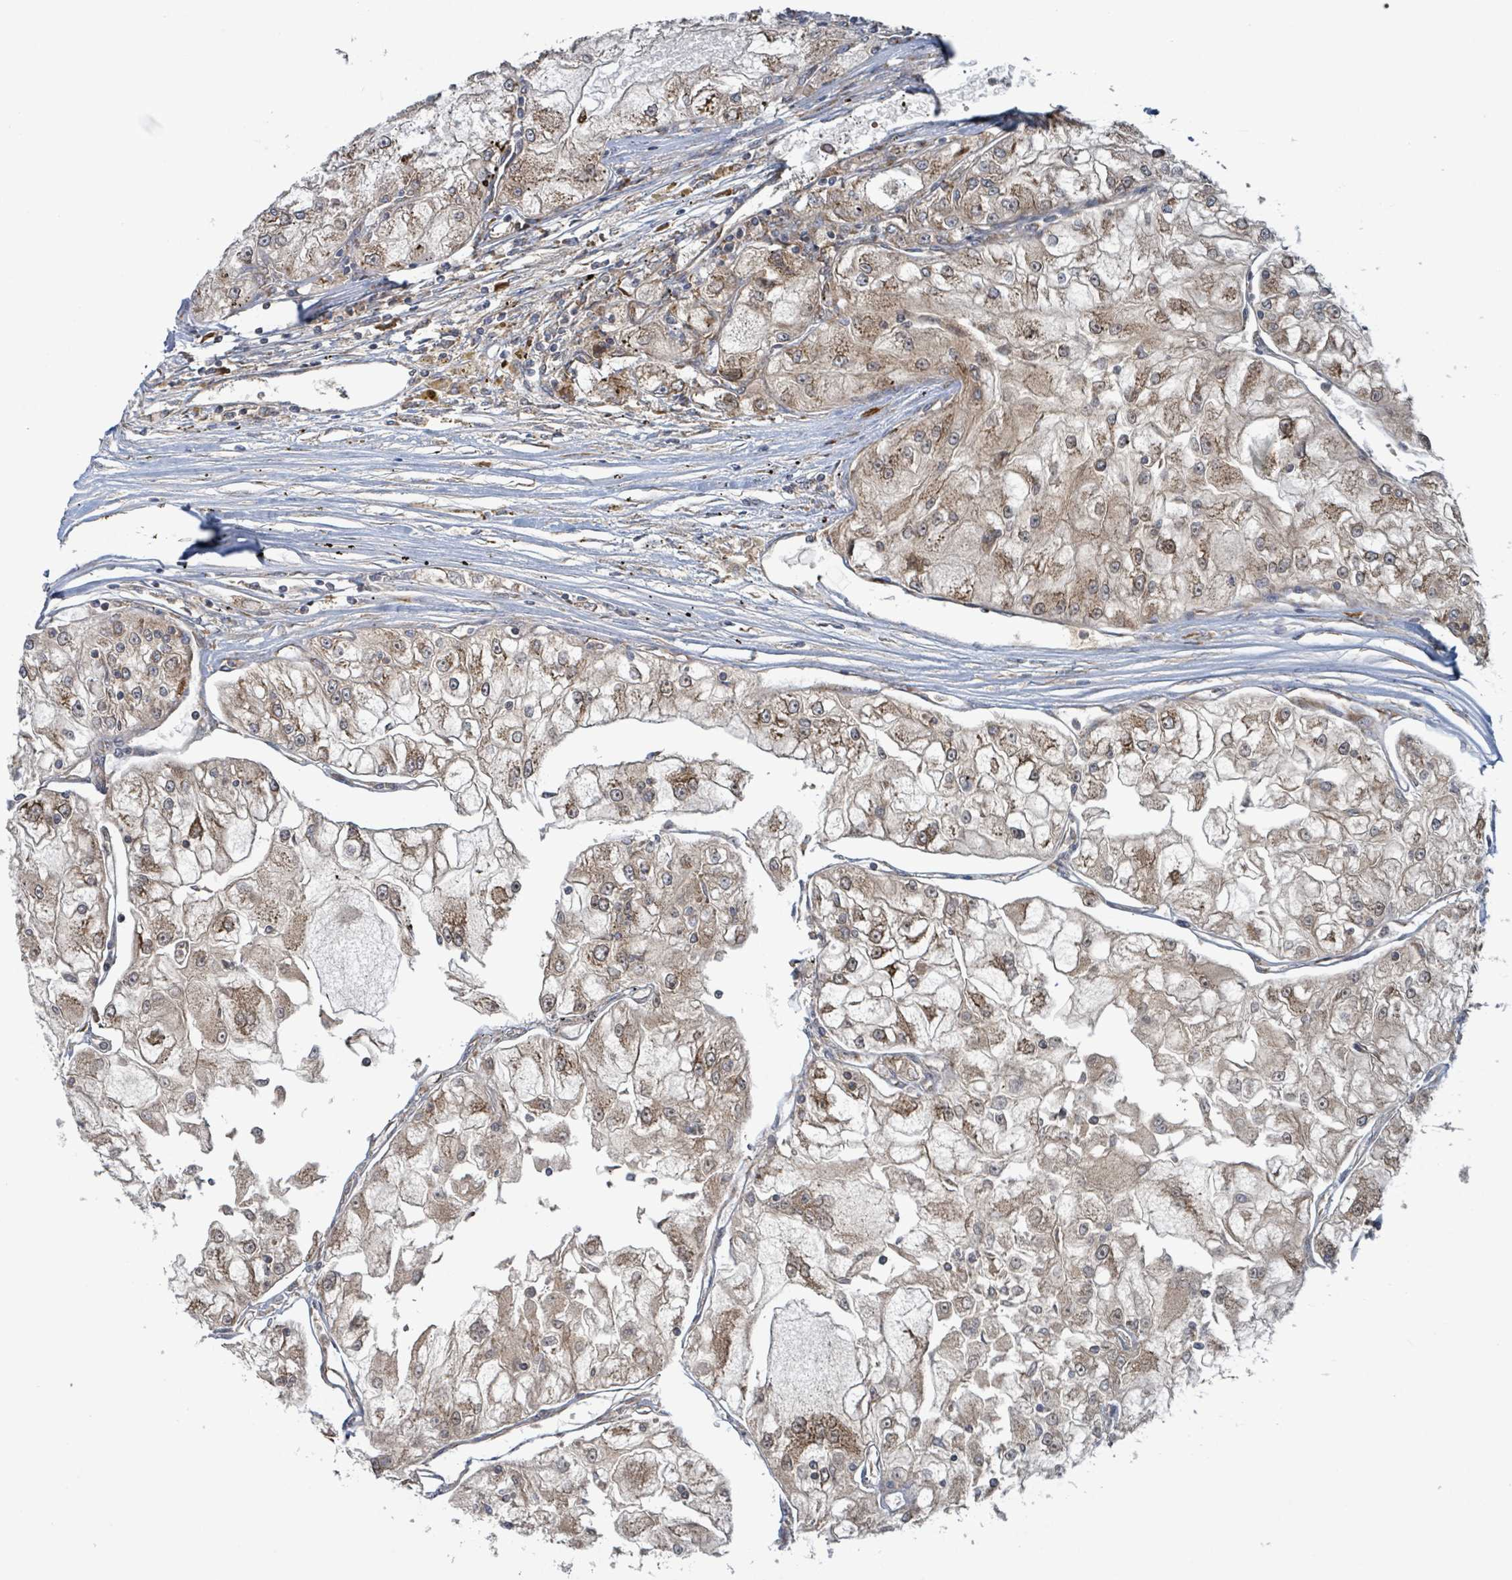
{"staining": {"intensity": "moderate", "quantity": ">75%", "location": "cytoplasmic/membranous"}, "tissue": "renal cancer", "cell_type": "Tumor cells", "image_type": "cancer", "snomed": [{"axis": "morphology", "description": "Adenocarcinoma, NOS"}, {"axis": "topography", "description": "Kidney"}], "caption": "High-power microscopy captured an immunohistochemistry micrograph of renal cancer (adenocarcinoma), revealing moderate cytoplasmic/membranous expression in approximately >75% of tumor cells.", "gene": "OR51E1", "patient": {"sex": "female", "age": 72}}